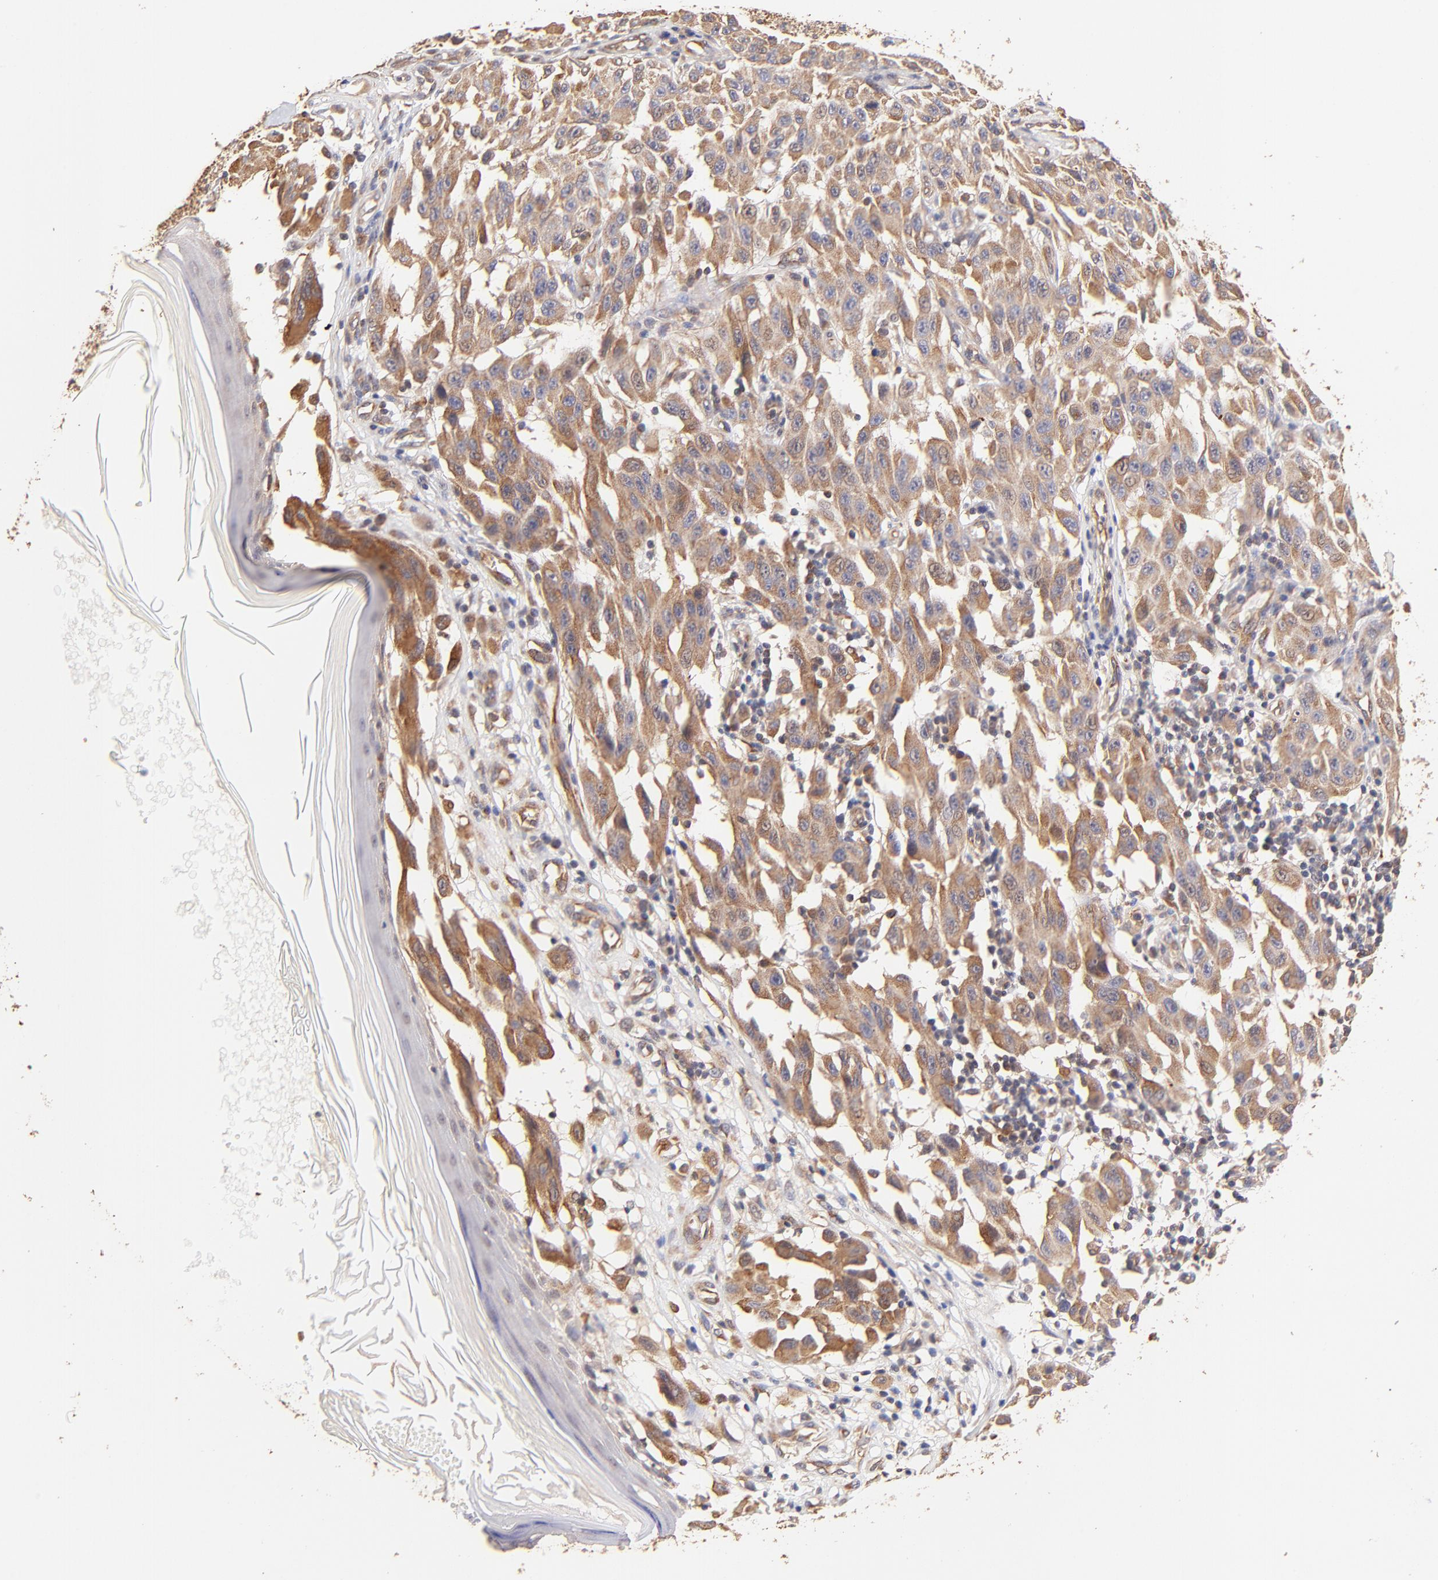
{"staining": {"intensity": "moderate", "quantity": ">75%", "location": "cytoplasmic/membranous"}, "tissue": "melanoma", "cell_type": "Tumor cells", "image_type": "cancer", "snomed": [{"axis": "morphology", "description": "Malignant melanoma, NOS"}, {"axis": "topography", "description": "Skin"}], "caption": "Melanoma stained with DAB (3,3'-diaminobenzidine) immunohistochemistry reveals medium levels of moderate cytoplasmic/membranous positivity in about >75% of tumor cells. (brown staining indicates protein expression, while blue staining denotes nuclei).", "gene": "TNFAIP3", "patient": {"sex": "male", "age": 30}}